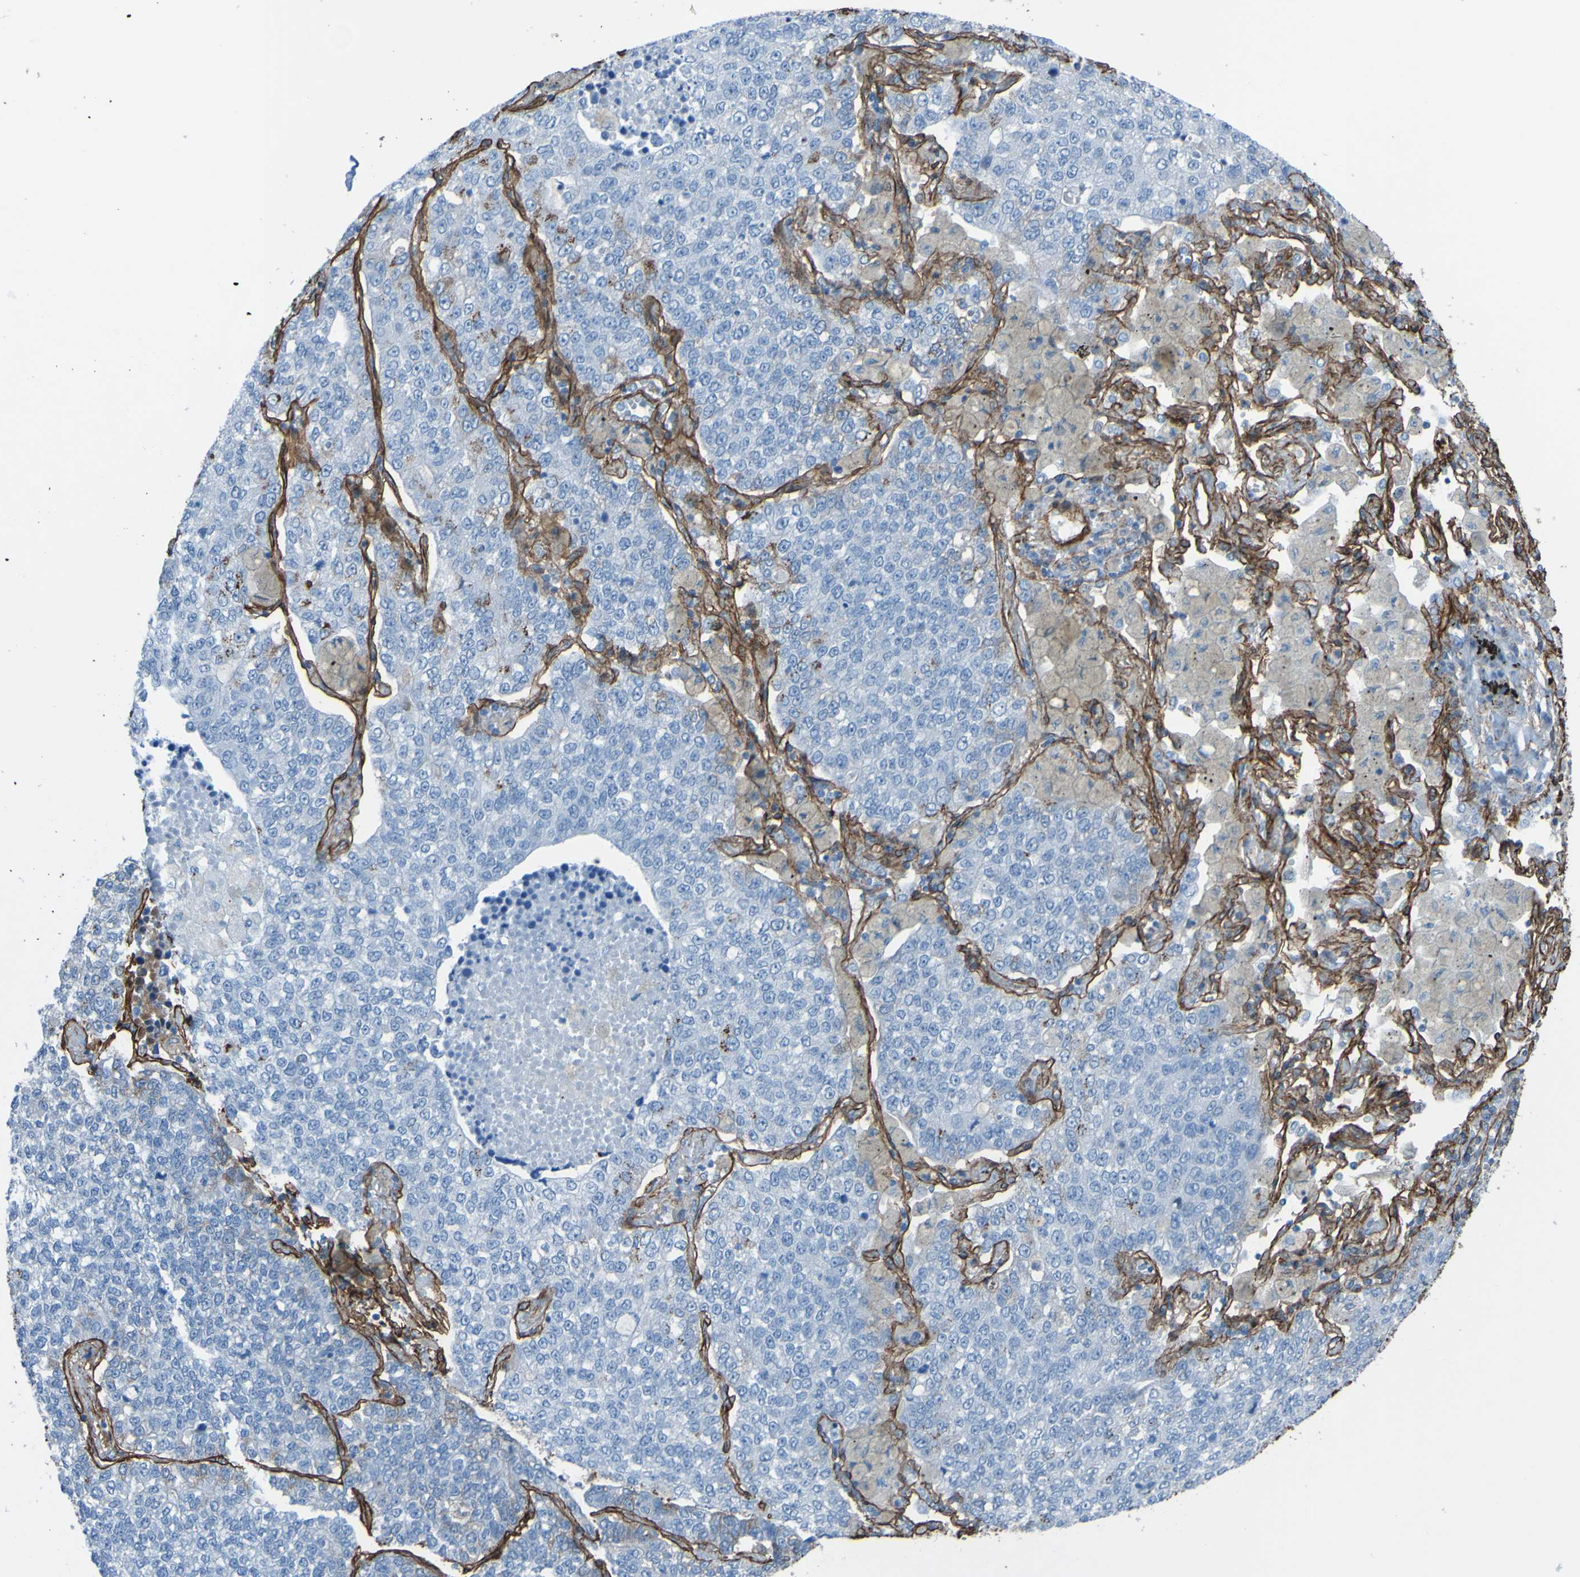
{"staining": {"intensity": "negative", "quantity": "none", "location": "none"}, "tissue": "lung cancer", "cell_type": "Tumor cells", "image_type": "cancer", "snomed": [{"axis": "morphology", "description": "Adenocarcinoma, NOS"}, {"axis": "topography", "description": "Lung"}], "caption": "Human lung cancer stained for a protein using immunohistochemistry (IHC) displays no positivity in tumor cells.", "gene": "COL4A2", "patient": {"sex": "male", "age": 49}}